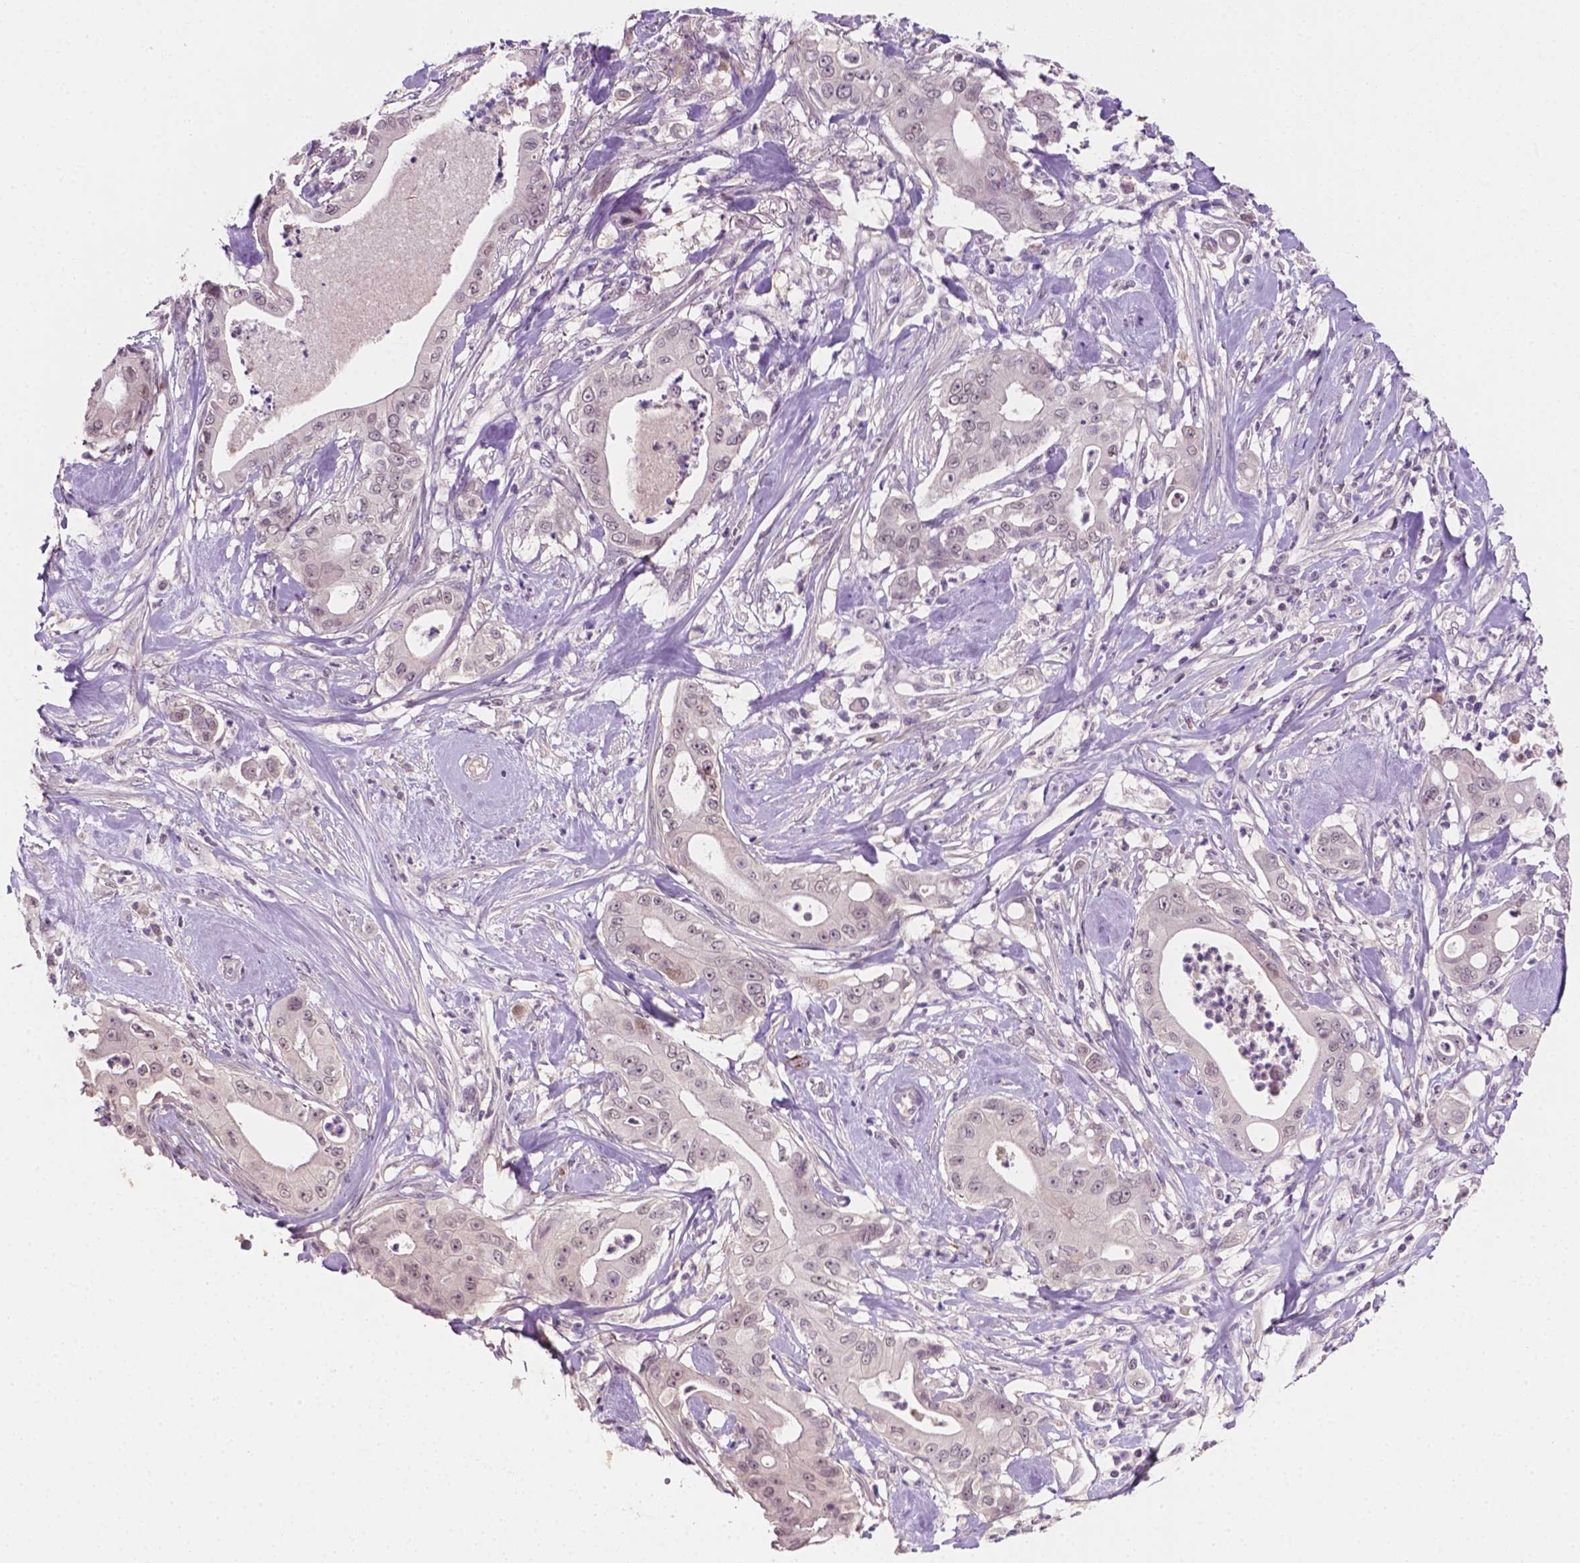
{"staining": {"intensity": "negative", "quantity": "none", "location": "none"}, "tissue": "pancreatic cancer", "cell_type": "Tumor cells", "image_type": "cancer", "snomed": [{"axis": "morphology", "description": "Adenocarcinoma, NOS"}, {"axis": "topography", "description": "Pancreas"}], "caption": "High power microscopy image of an immunohistochemistry (IHC) image of pancreatic cancer, revealing no significant staining in tumor cells. Brightfield microscopy of immunohistochemistry (IHC) stained with DAB (brown) and hematoxylin (blue), captured at high magnification.", "gene": "MROH6", "patient": {"sex": "male", "age": 71}}